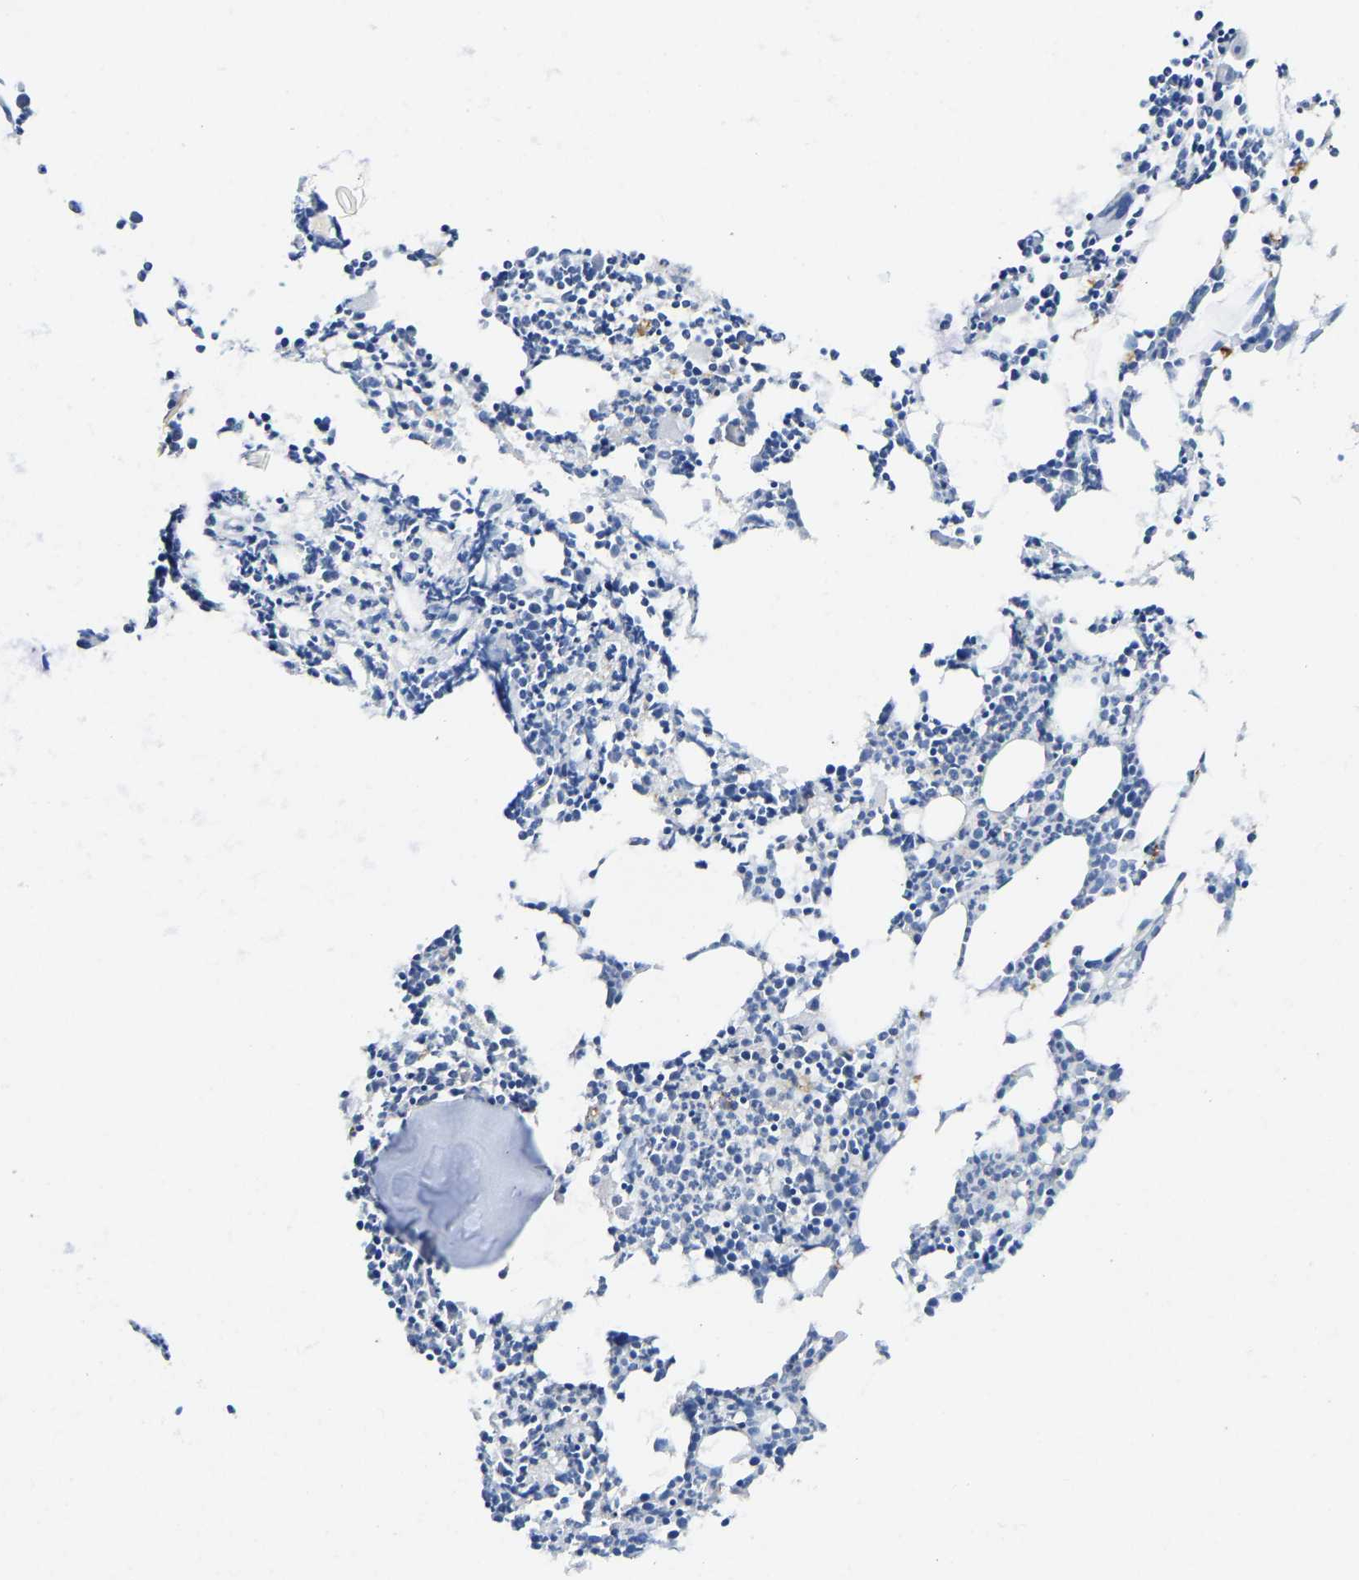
{"staining": {"intensity": "negative", "quantity": "none", "location": "none"}, "tissue": "bone marrow", "cell_type": "Hematopoietic cells", "image_type": "normal", "snomed": [{"axis": "morphology", "description": "Normal tissue, NOS"}, {"axis": "morphology", "description": "Inflammation, NOS"}, {"axis": "topography", "description": "Bone marrow"}], "caption": "Histopathology image shows no protein staining in hematopoietic cells of normal bone marrow.", "gene": "NDRG3", "patient": {"sex": "female", "age": 53}}